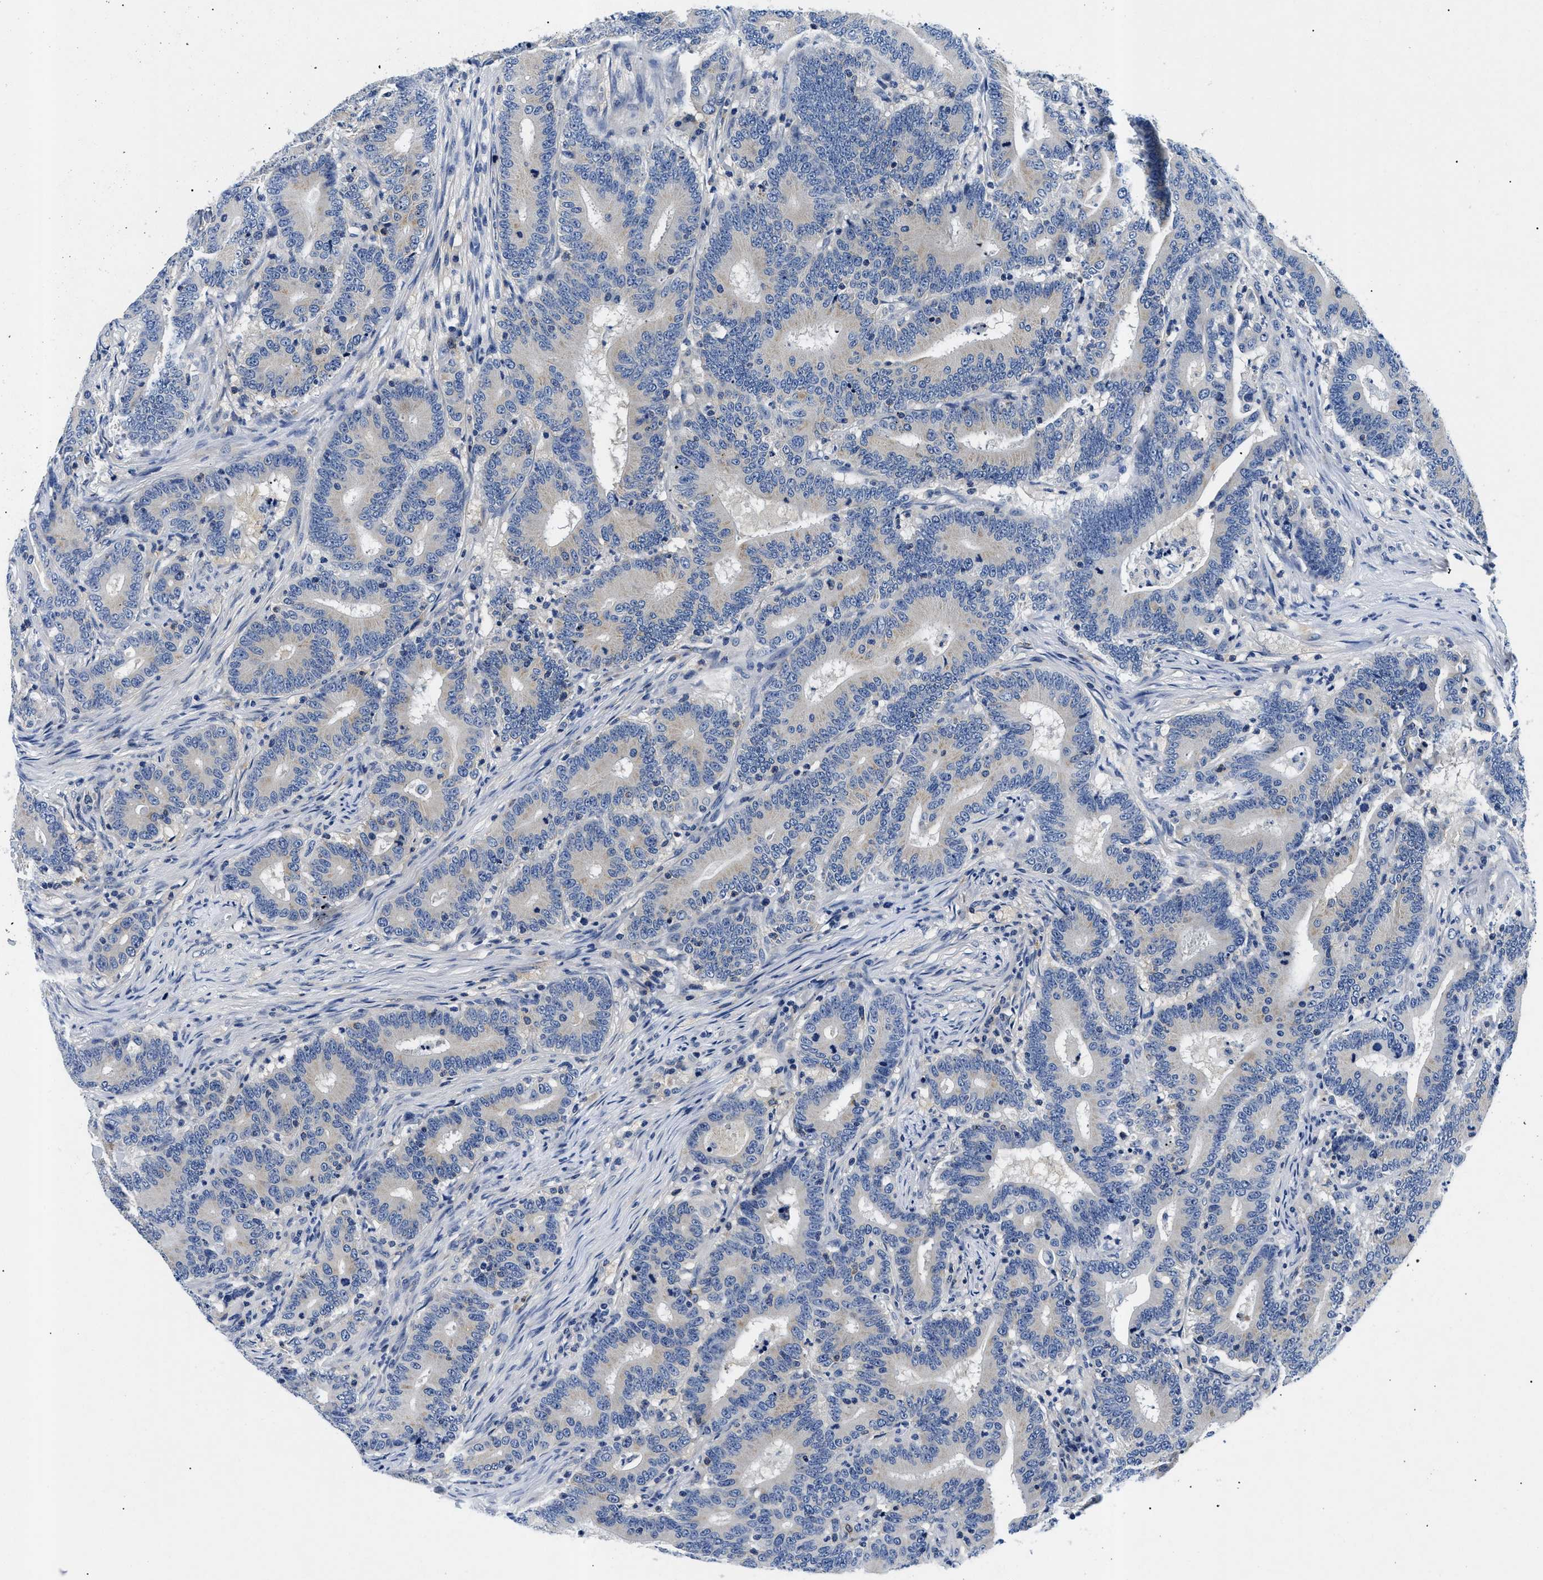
{"staining": {"intensity": "negative", "quantity": "none", "location": "none"}, "tissue": "colorectal cancer", "cell_type": "Tumor cells", "image_type": "cancer", "snomed": [{"axis": "morphology", "description": "Adenocarcinoma, NOS"}, {"axis": "topography", "description": "Colon"}], "caption": "The image displays no significant staining in tumor cells of colorectal adenocarcinoma.", "gene": "MEA1", "patient": {"sex": "female", "age": 66}}